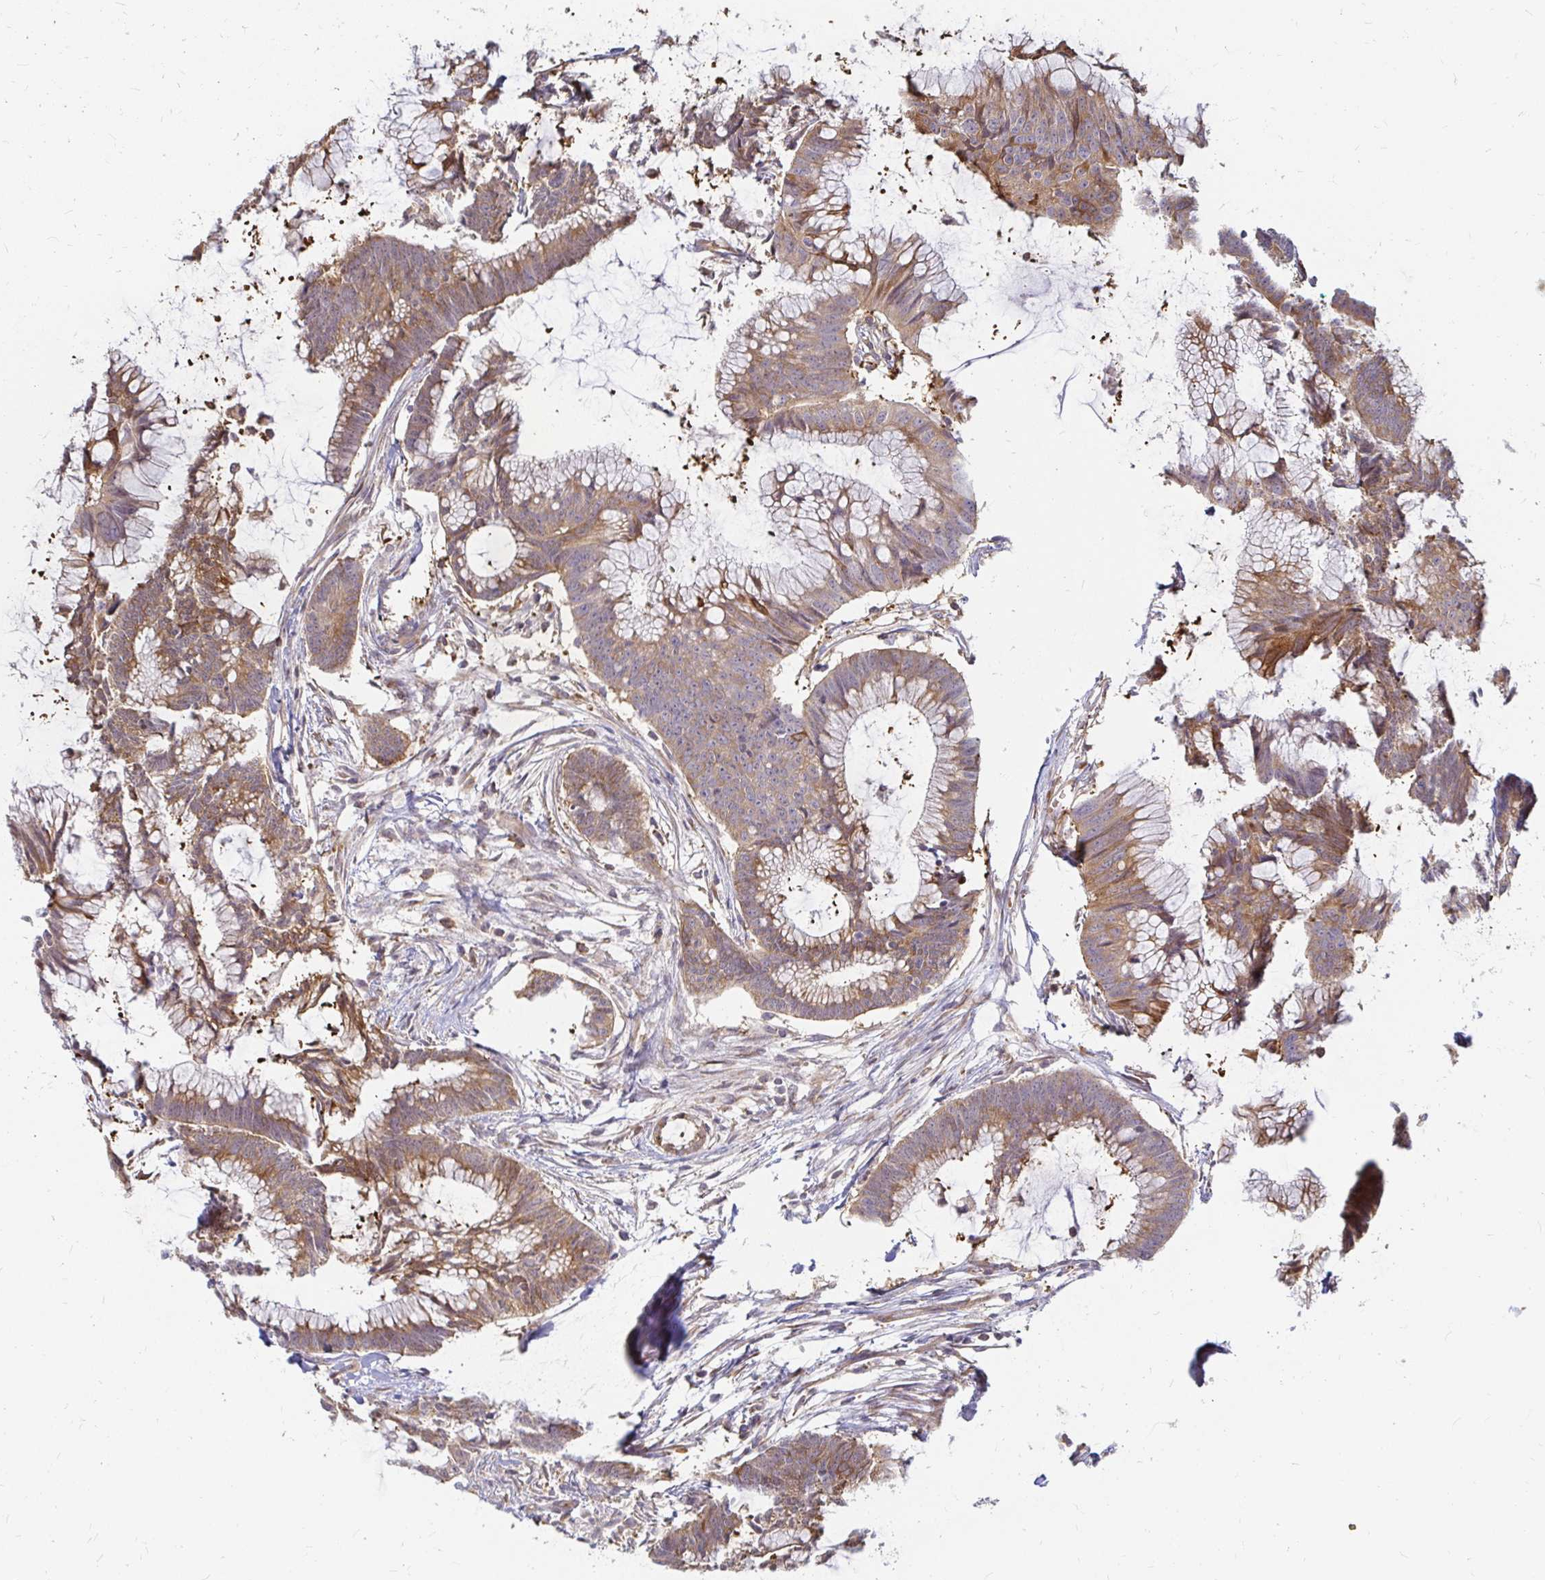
{"staining": {"intensity": "moderate", "quantity": ">75%", "location": "cytoplasmic/membranous"}, "tissue": "colorectal cancer", "cell_type": "Tumor cells", "image_type": "cancer", "snomed": [{"axis": "morphology", "description": "Adenocarcinoma, NOS"}, {"axis": "topography", "description": "Colon"}], "caption": "The histopathology image shows staining of colorectal cancer (adenocarcinoma), revealing moderate cytoplasmic/membranous protein staining (brown color) within tumor cells. (DAB IHC, brown staining for protein, blue staining for nuclei).", "gene": "CAST", "patient": {"sex": "female", "age": 78}}